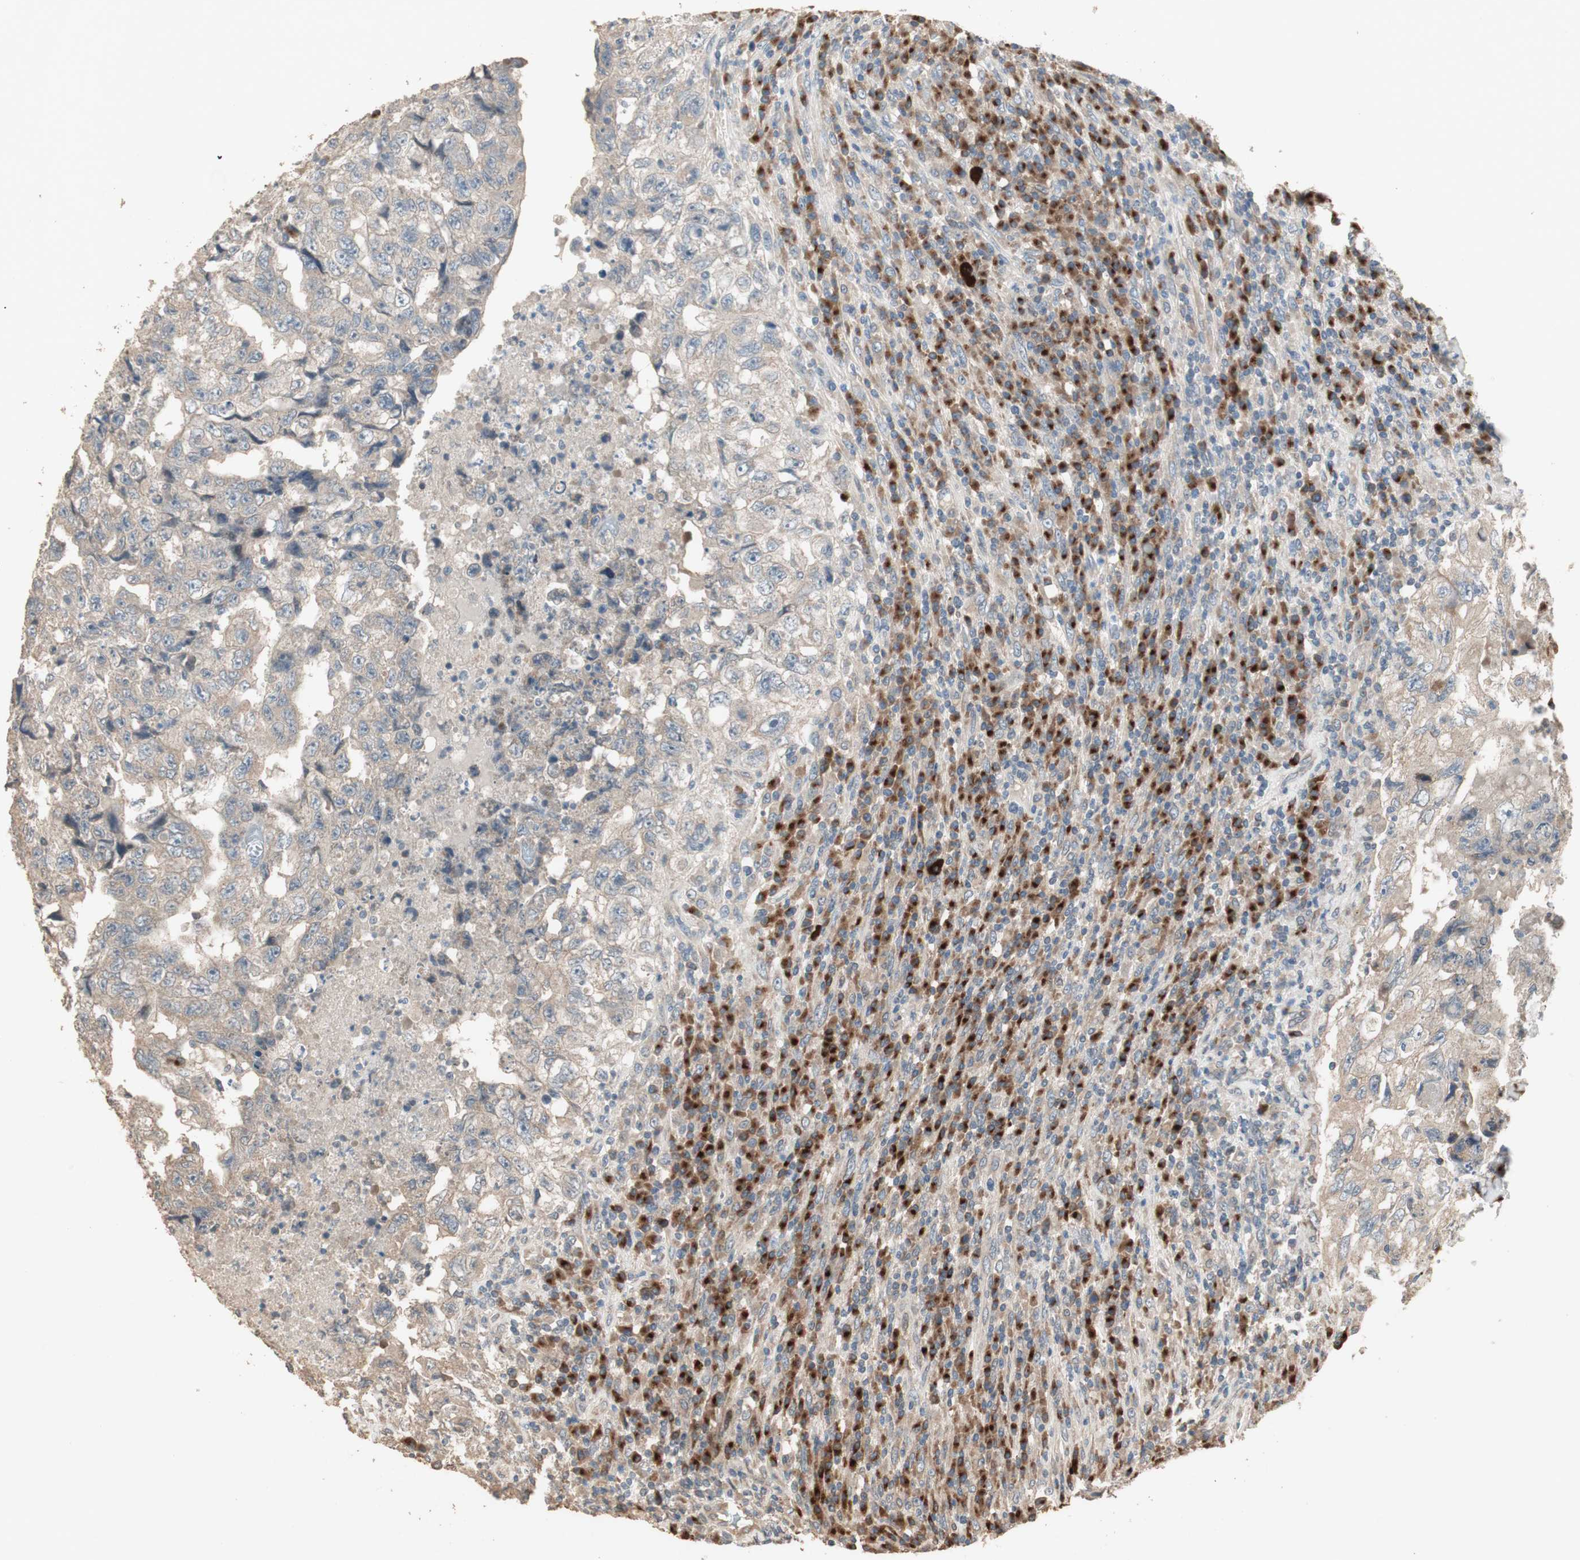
{"staining": {"intensity": "weak", "quantity": ">75%", "location": "cytoplasmic/membranous"}, "tissue": "testis cancer", "cell_type": "Tumor cells", "image_type": "cancer", "snomed": [{"axis": "morphology", "description": "Necrosis, NOS"}, {"axis": "morphology", "description": "Carcinoma, Embryonal, NOS"}, {"axis": "topography", "description": "Testis"}], "caption": "Tumor cells display low levels of weak cytoplasmic/membranous expression in about >75% of cells in human testis embryonal carcinoma.", "gene": "RARRES1", "patient": {"sex": "male", "age": 19}}